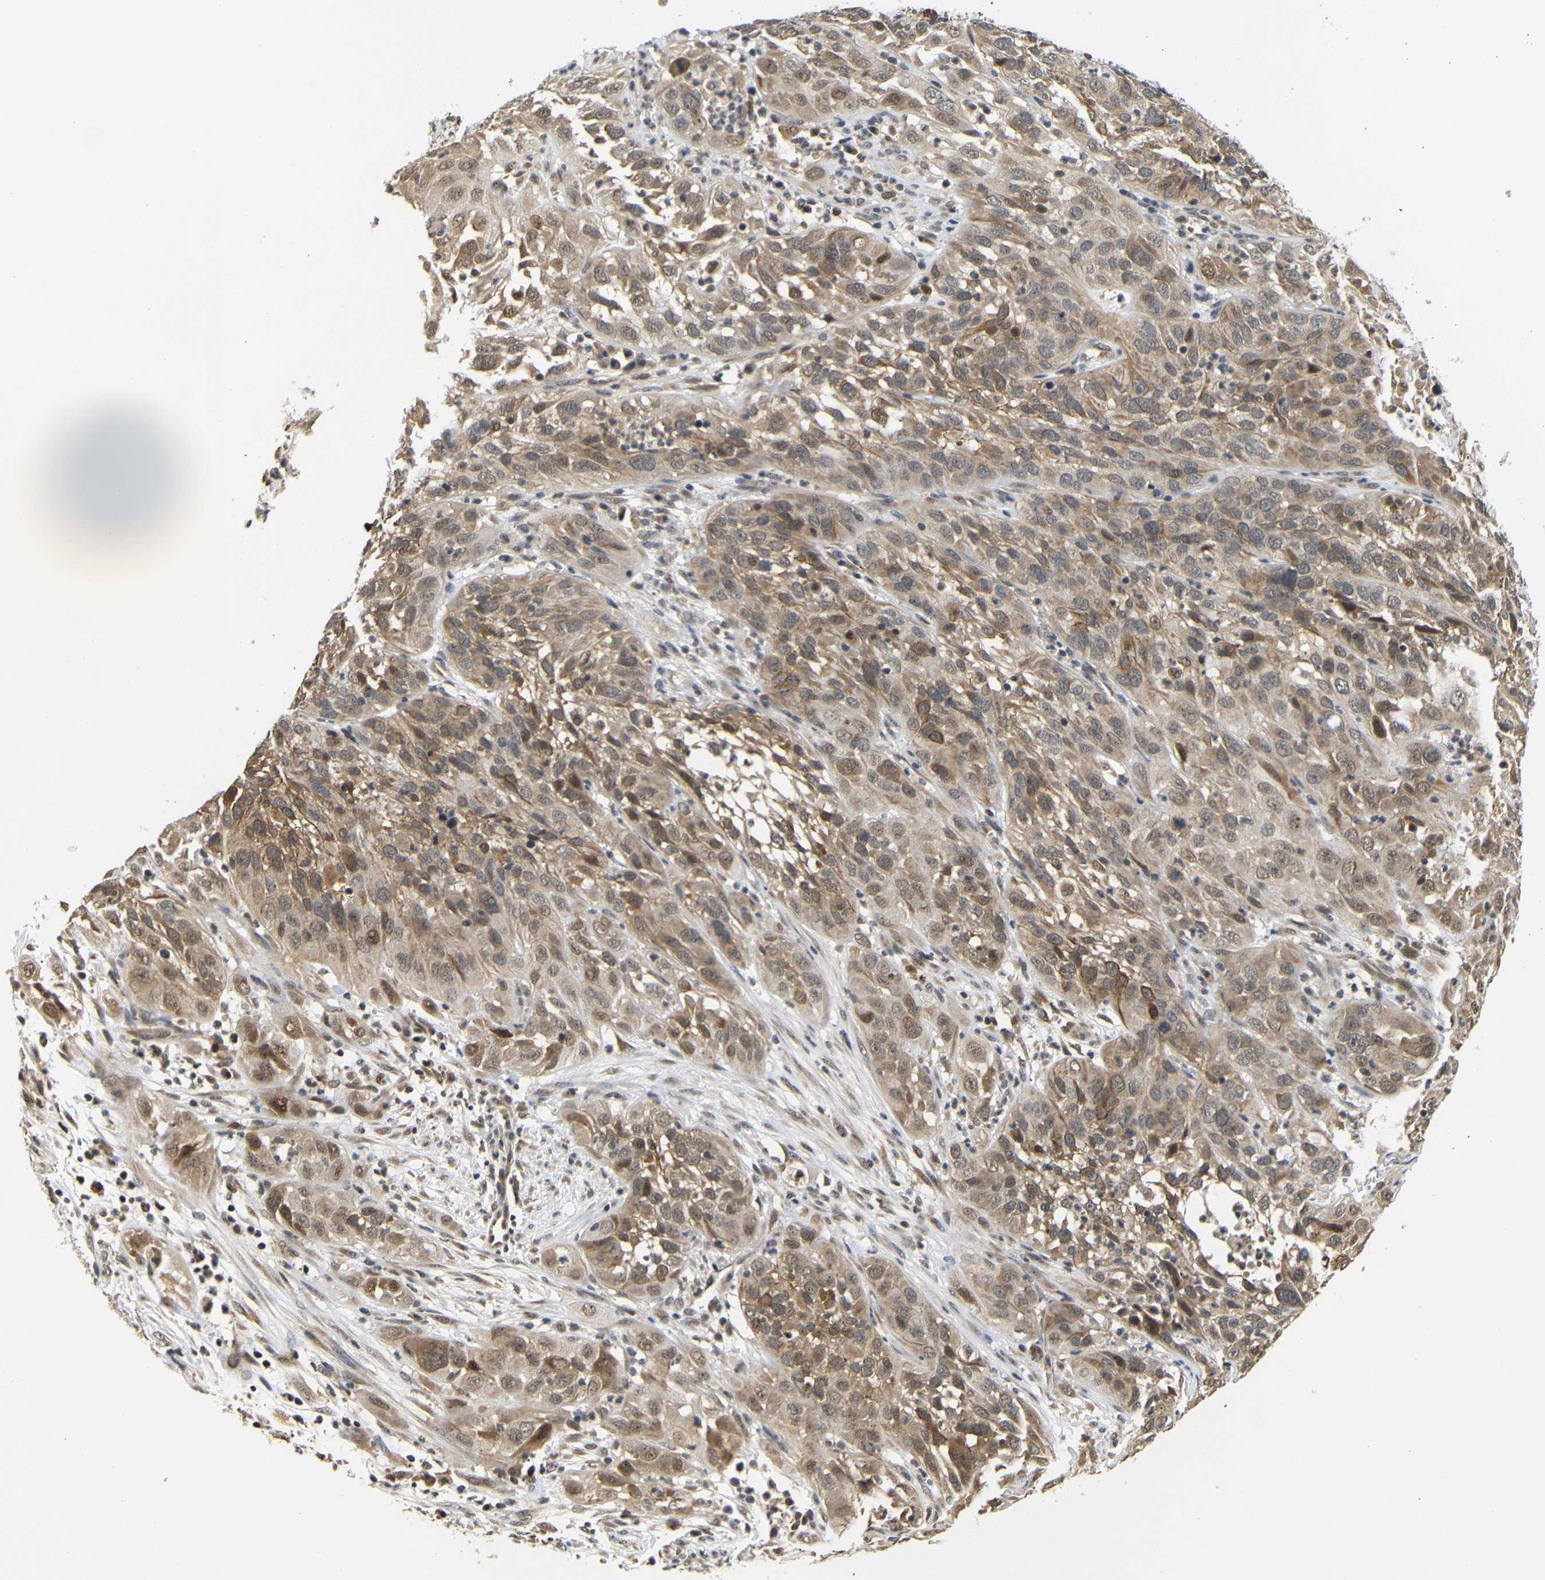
{"staining": {"intensity": "moderate", "quantity": ">75%", "location": "cytoplasmic/membranous"}, "tissue": "cervical cancer", "cell_type": "Tumor cells", "image_type": "cancer", "snomed": [{"axis": "morphology", "description": "Squamous cell carcinoma, NOS"}, {"axis": "topography", "description": "Cervix"}], "caption": "Immunohistochemistry (IHC) photomicrograph of neoplastic tissue: squamous cell carcinoma (cervical) stained using immunohistochemistry reveals medium levels of moderate protein expression localized specifically in the cytoplasmic/membranous of tumor cells, appearing as a cytoplasmic/membranous brown color.", "gene": "GJA5", "patient": {"sex": "female", "age": 32}}